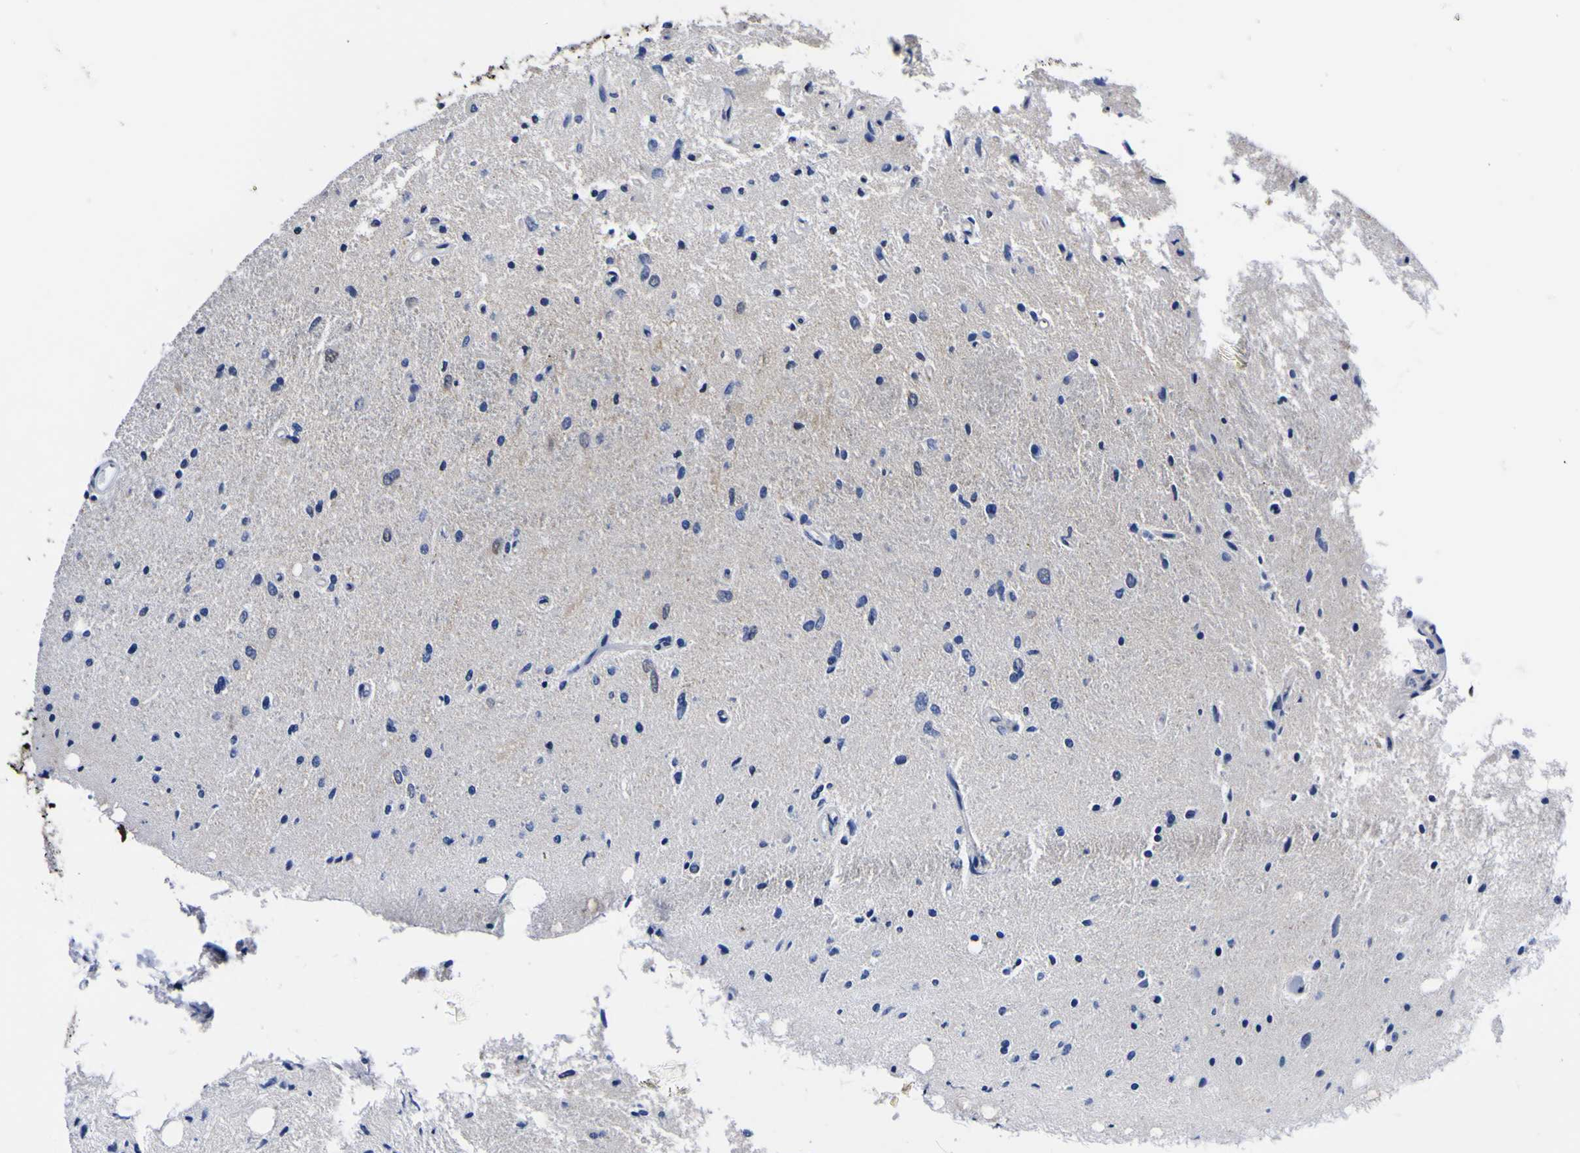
{"staining": {"intensity": "negative", "quantity": "none", "location": "none"}, "tissue": "glioma", "cell_type": "Tumor cells", "image_type": "cancer", "snomed": [{"axis": "morphology", "description": "Glioma, malignant, Low grade"}, {"axis": "topography", "description": "Brain"}], "caption": "This histopathology image is of glioma stained with immunohistochemistry (IHC) to label a protein in brown with the nuclei are counter-stained blue. There is no staining in tumor cells.", "gene": "FAM110B", "patient": {"sex": "male", "age": 77}}